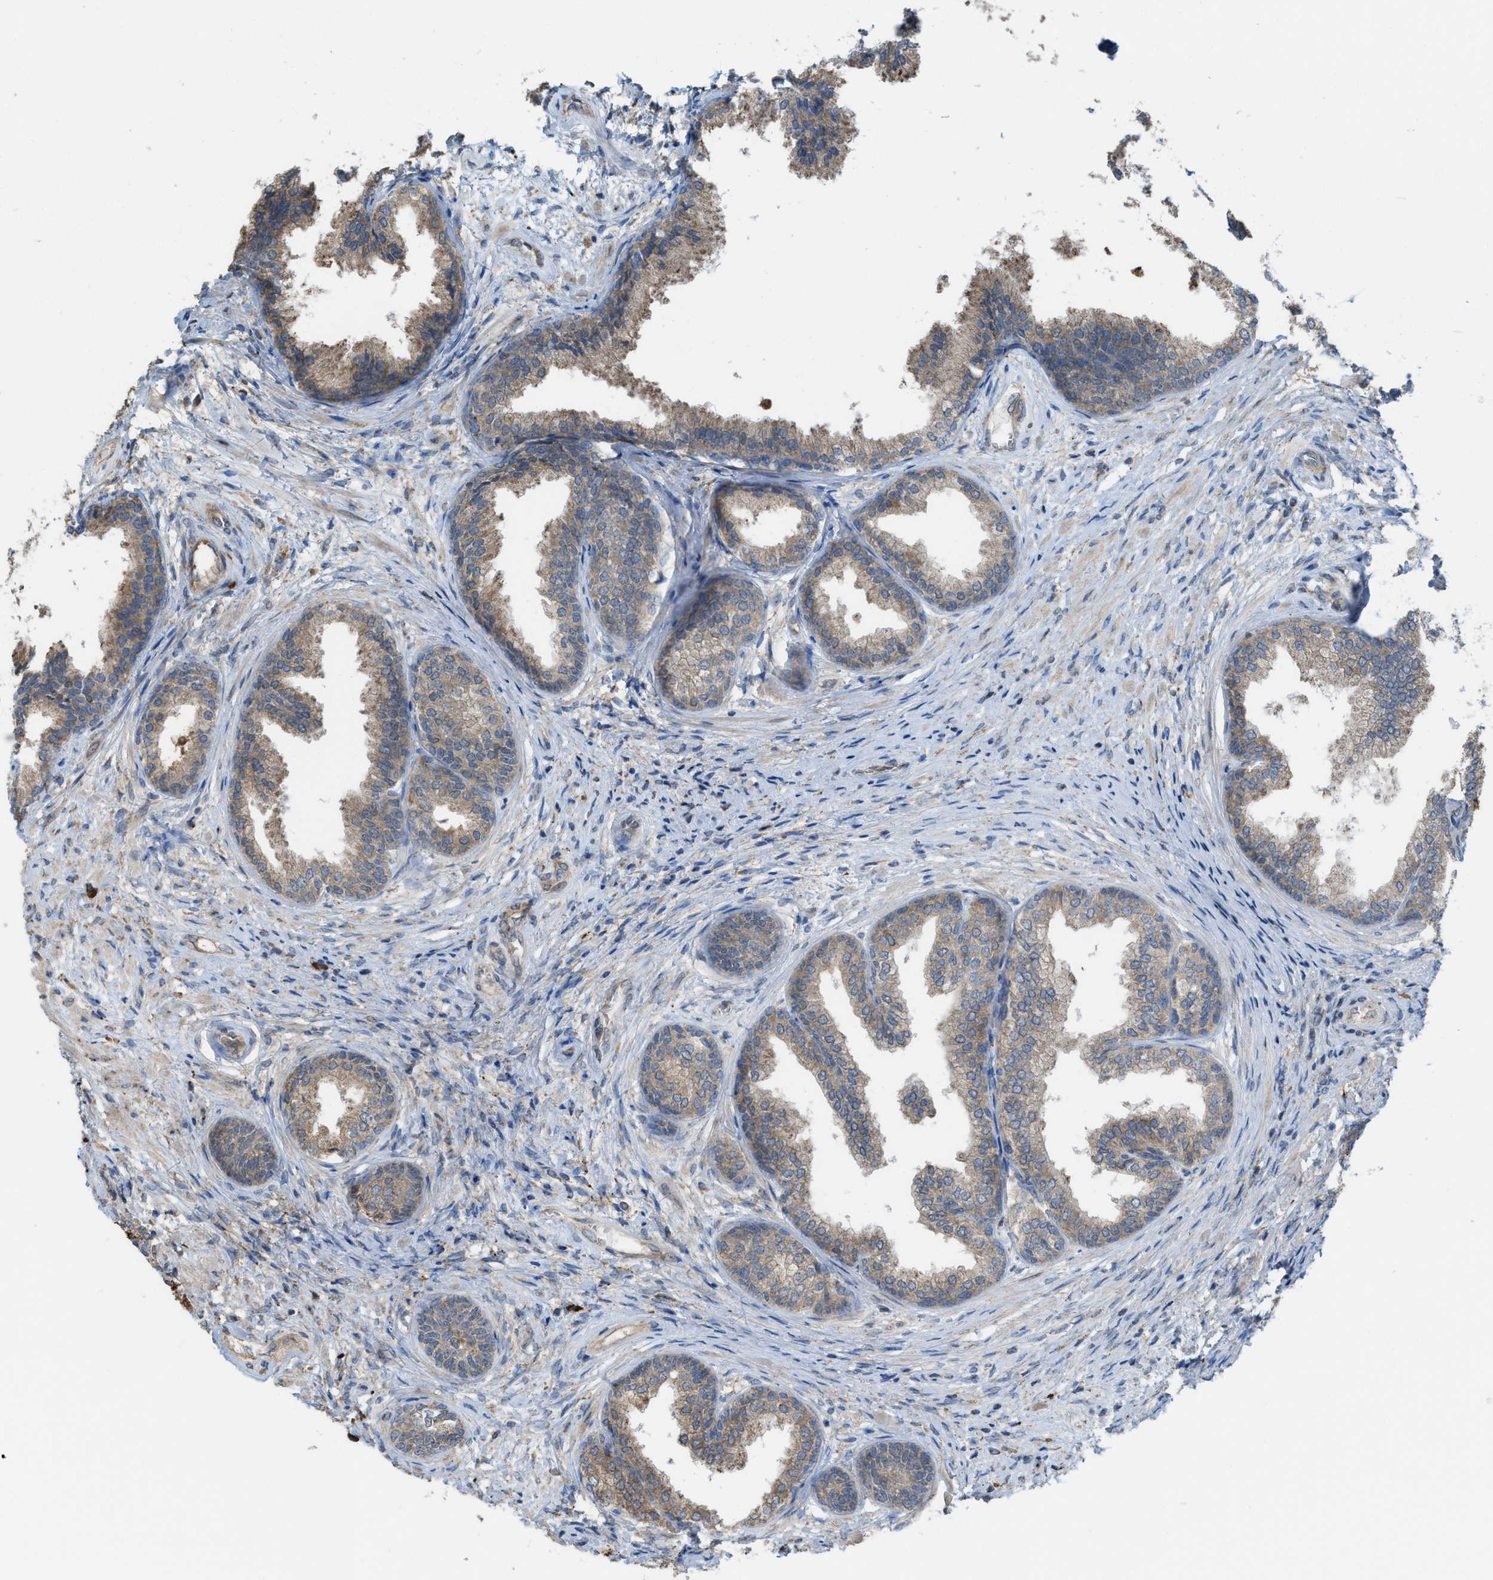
{"staining": {"intensity": "strong", "quantity": "25%-75%", "location": "cytoplasmic/membranous"}, "tissue": "prostate", "cell_type": "Glandular cells", "image_type": "normal", "snomed": [{"axis": "morphology", "description": "Normal tissue, NOS"}, {"axis": "topography", "description": "Prostate"}], "caption": "A high-resolution histopathology image shows immunohistochemistry staining of normal prostate, which exhibits strong cytoplasmic/membranous positivity in approximately 25%-75% of glandular cells. Nuclei are stained in blue.", "gene": "PLAA", "patient": {"sex": "male", "age": 76}}